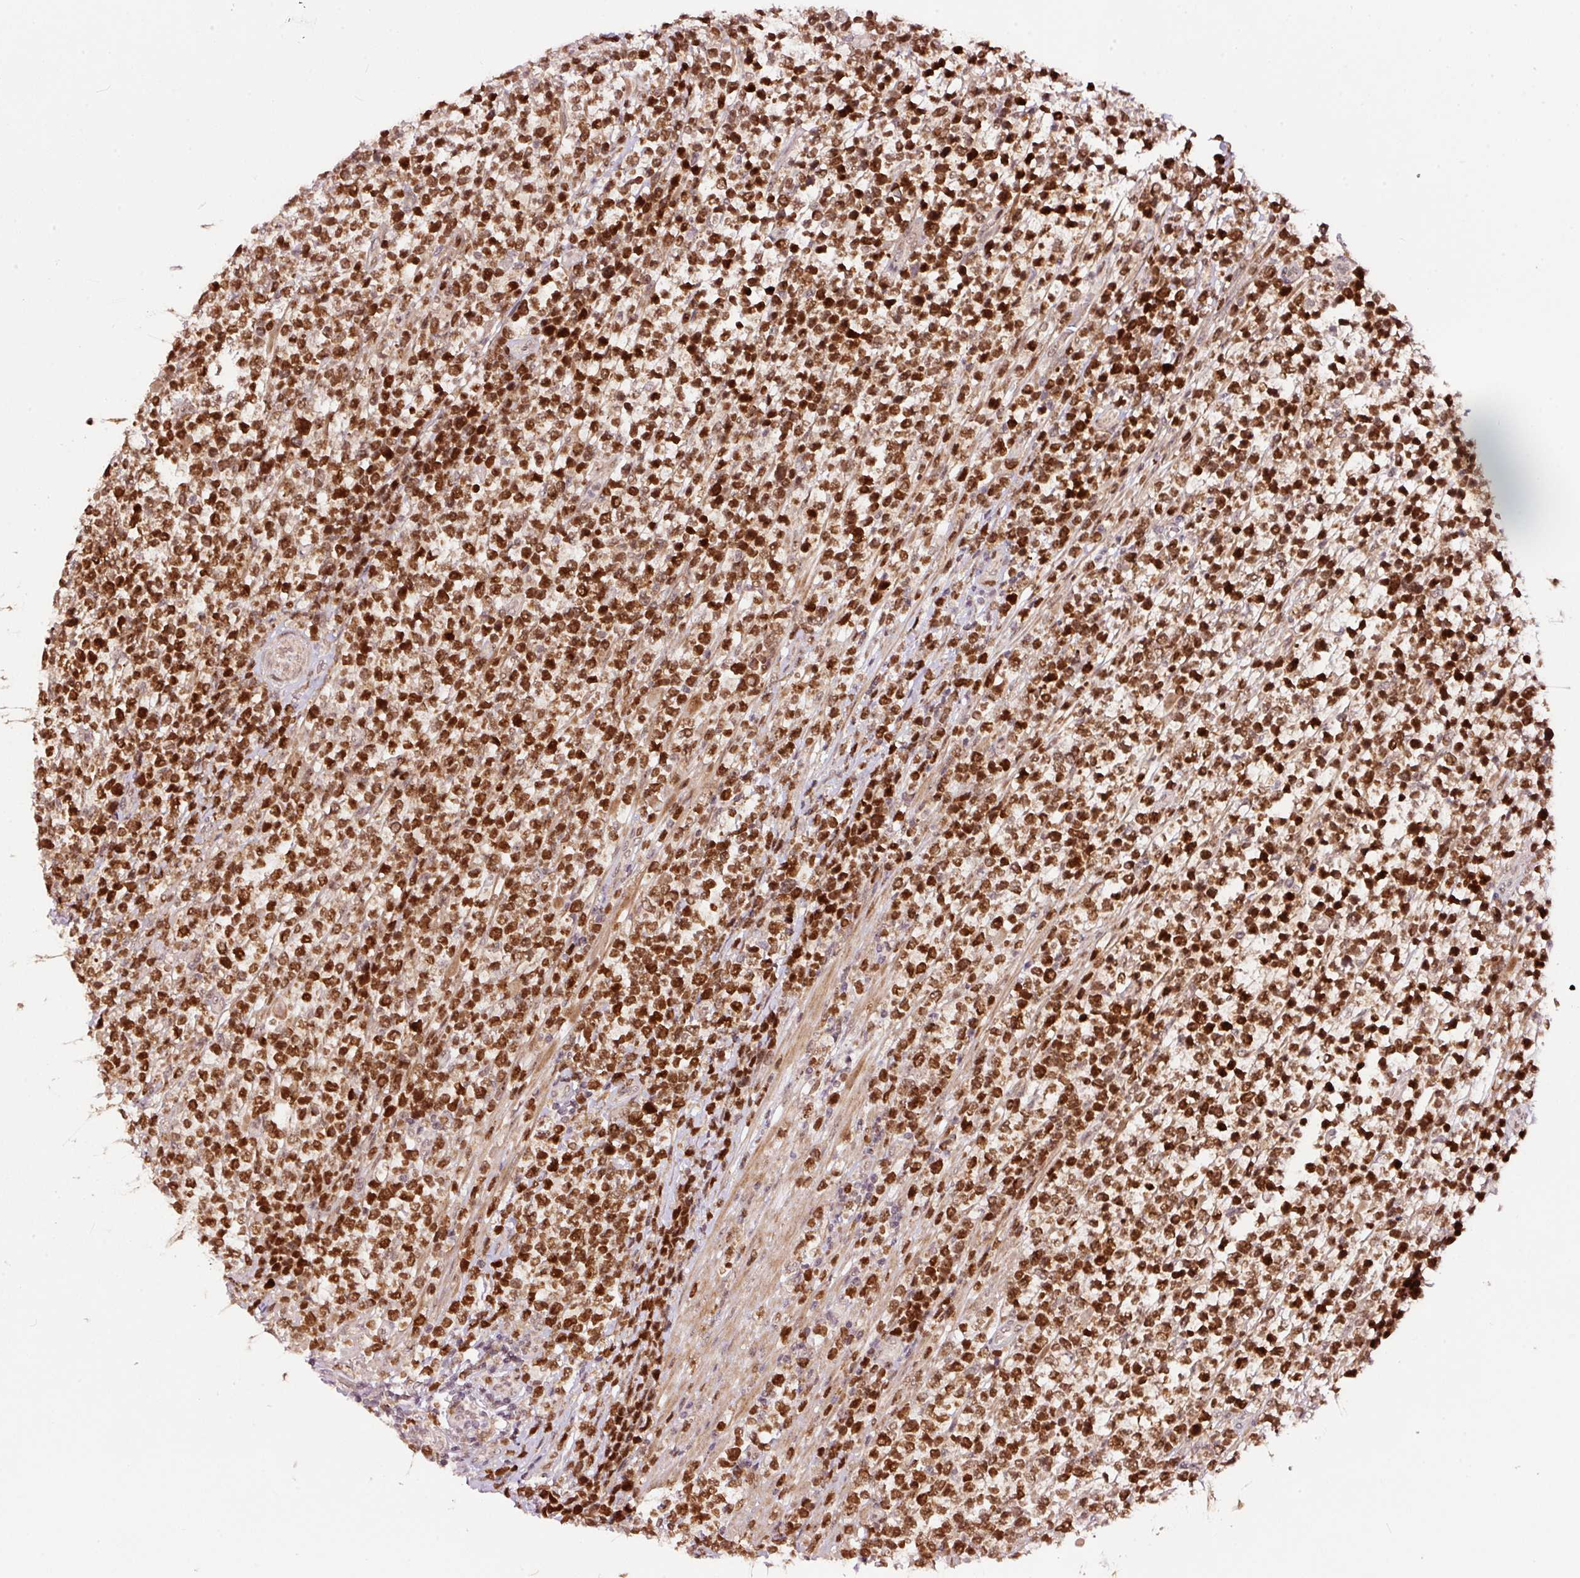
{"staining": {"intensity": "strong", "quantity": ">75%", "location": "nuclear"}, "tissue": "lymphoma", "cell_type": "Tumor cells", "image_type": "cancer", "snomed": [{"axis": "morphology", "description": "Malignant lymphoma, non-Hodgkin's type, High grade"}, {"axis": "topography", "description": "Soft tissue"}], "caption": "Human lymphoma stained with a protein marker displays strong staining in tumor cells.", "gene": "RFC4", "patient": {"sex": "female", "age": 56}}